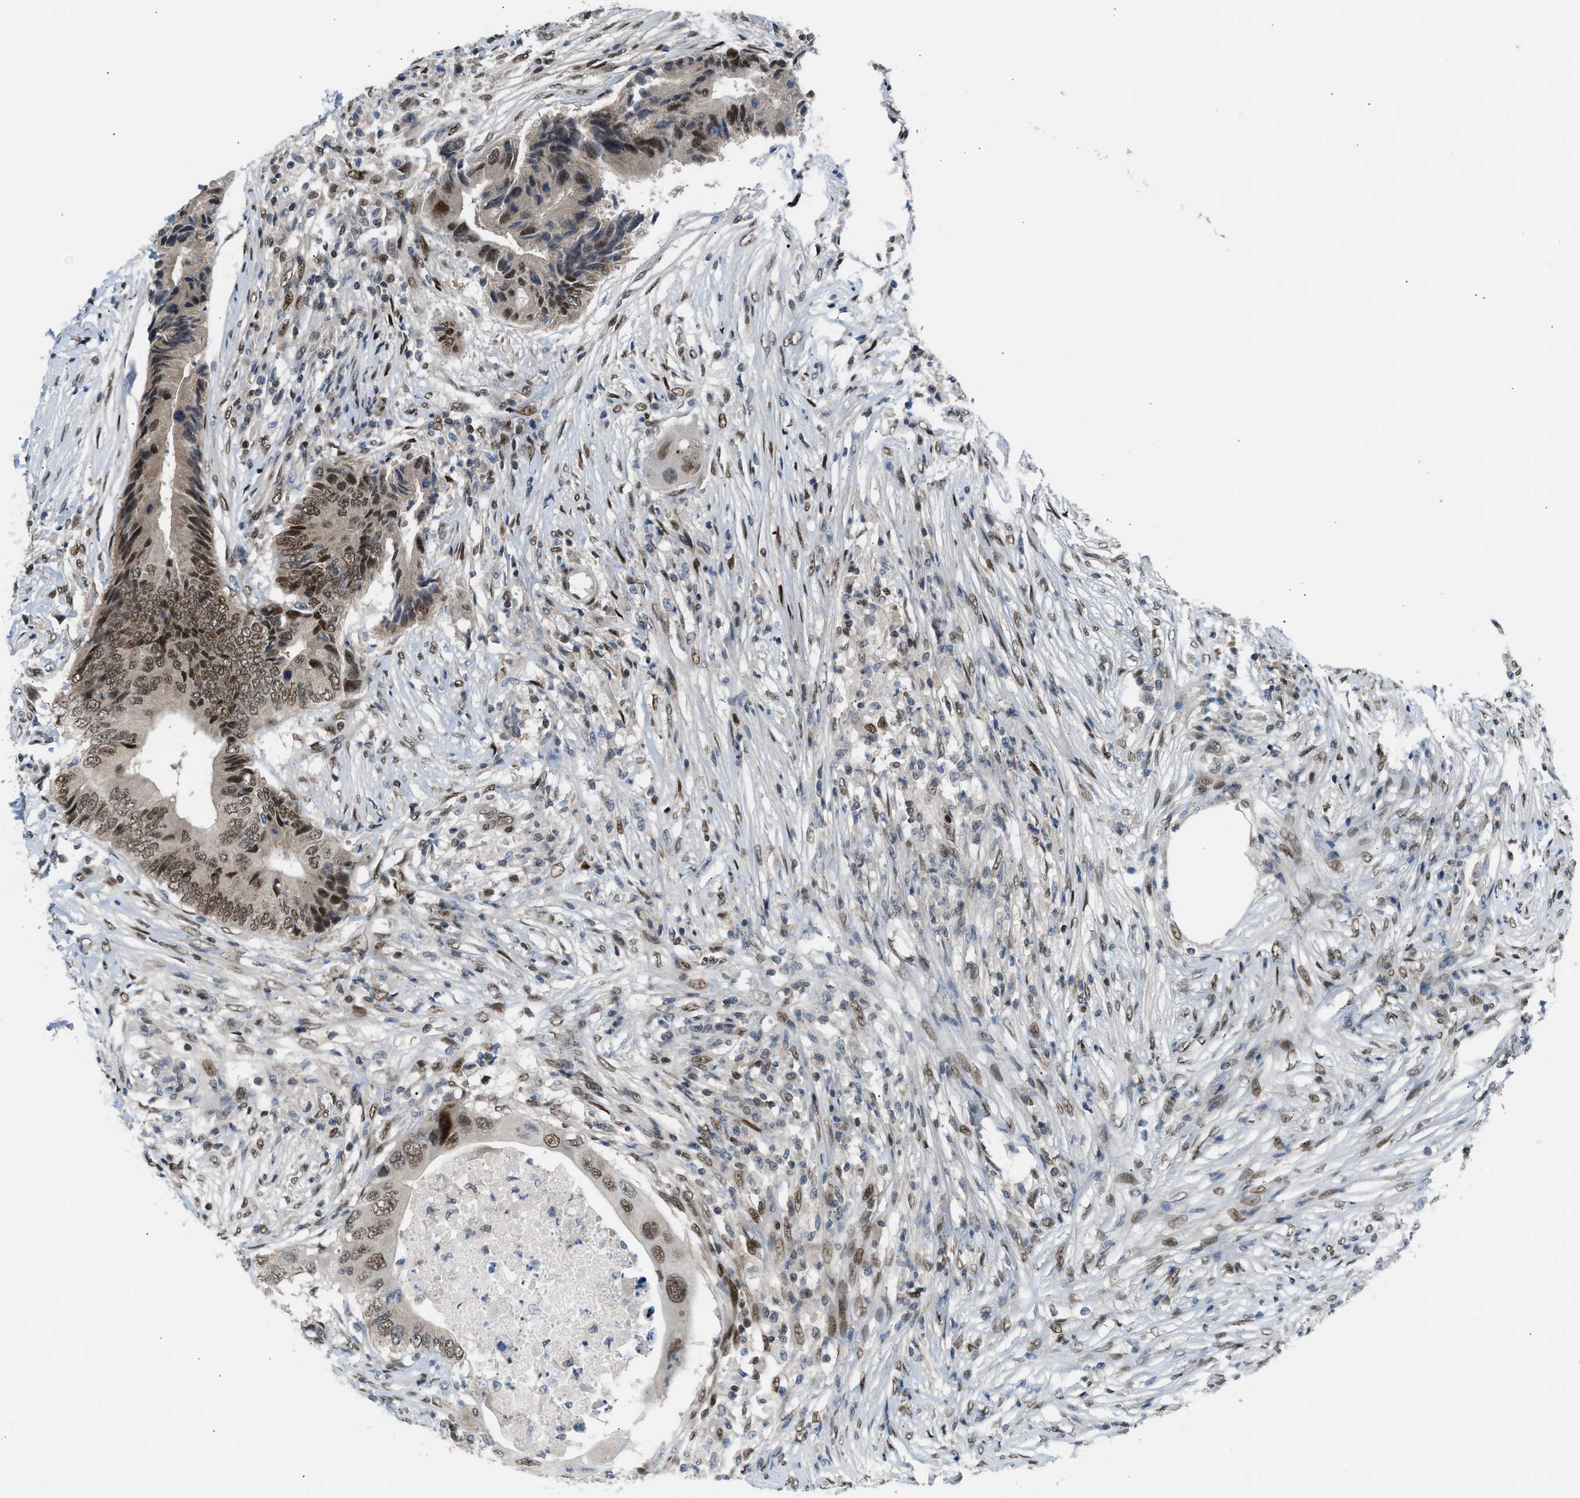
{"staining": {"intensity": "moderate", "quantity": ">75%", "location": "nuclear"}, "tissue": "colorectal cancer", "cell_type": "Tumor cells", "image_type": "cancer", "snomed": [{"axis": "morphology", "description": "Adenocarcinoma, NOS"}, {"axis": "topography", "description": "Colon"}], "caption": "Human adenocarcinoma (colorectal) stained for a protein (brown) displays moderate nuclear positive staining in about >75% of tumor cells.", "gene": "SSBP2", "patient": {"sex": "male", "age": 71}}